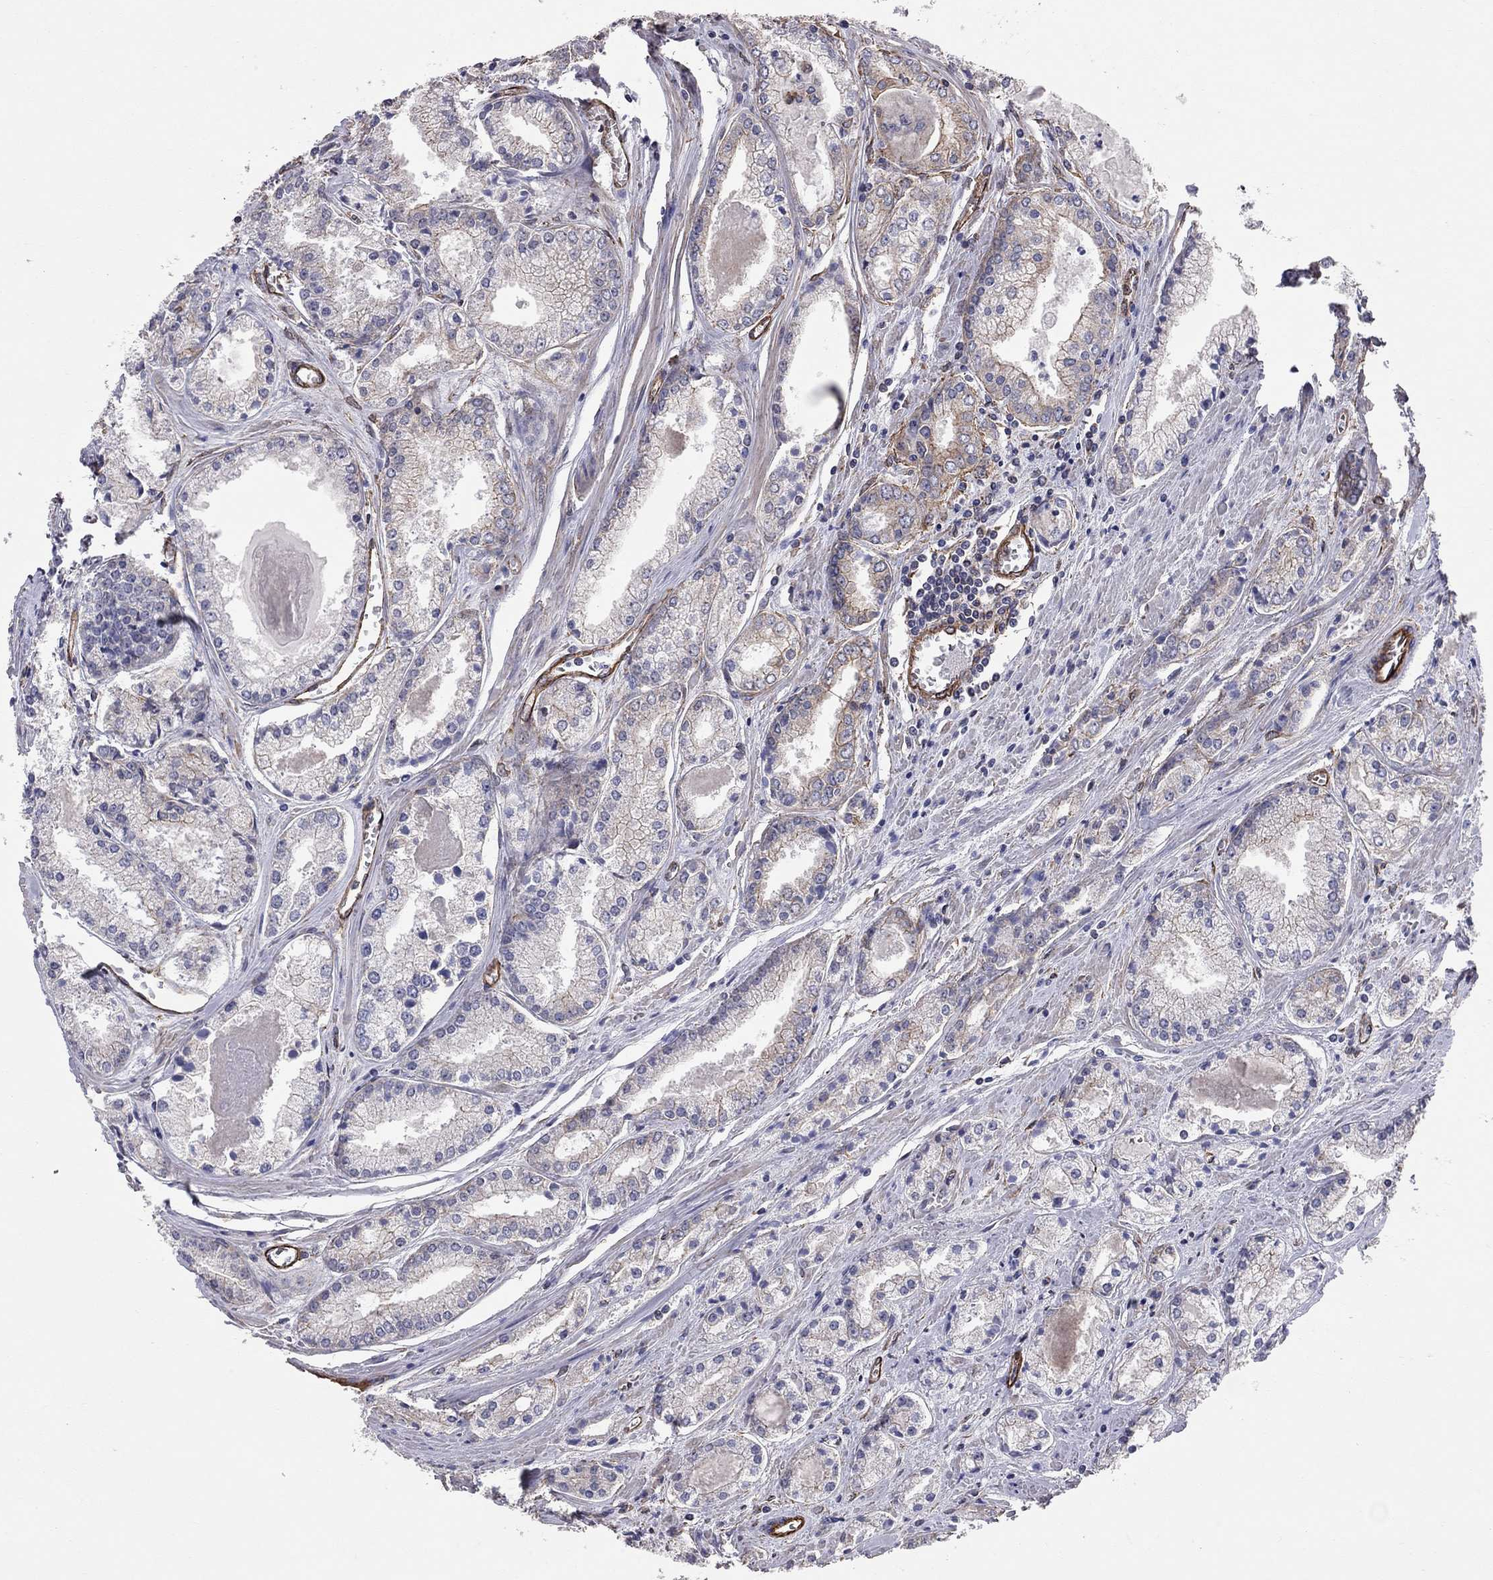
{"staining": {"intensity": "negative", "quantity": "none", "location": "none"}, "tissue": "prostate cancer", "cell_type": "Tumor cells", "image_type": "cancer", "snomed": [{"axis": "morphology", "description": "Adenocarcinoma, NOS"}, {"axis": "topography", "description": "Prostate"}], "caption": "A high-resolution image shows IHC staining of prostate cancer, which displays no significant positivity in tumor cells.", "gene": "BICDL2", "patient": {"sex": "male", "age": 72}}